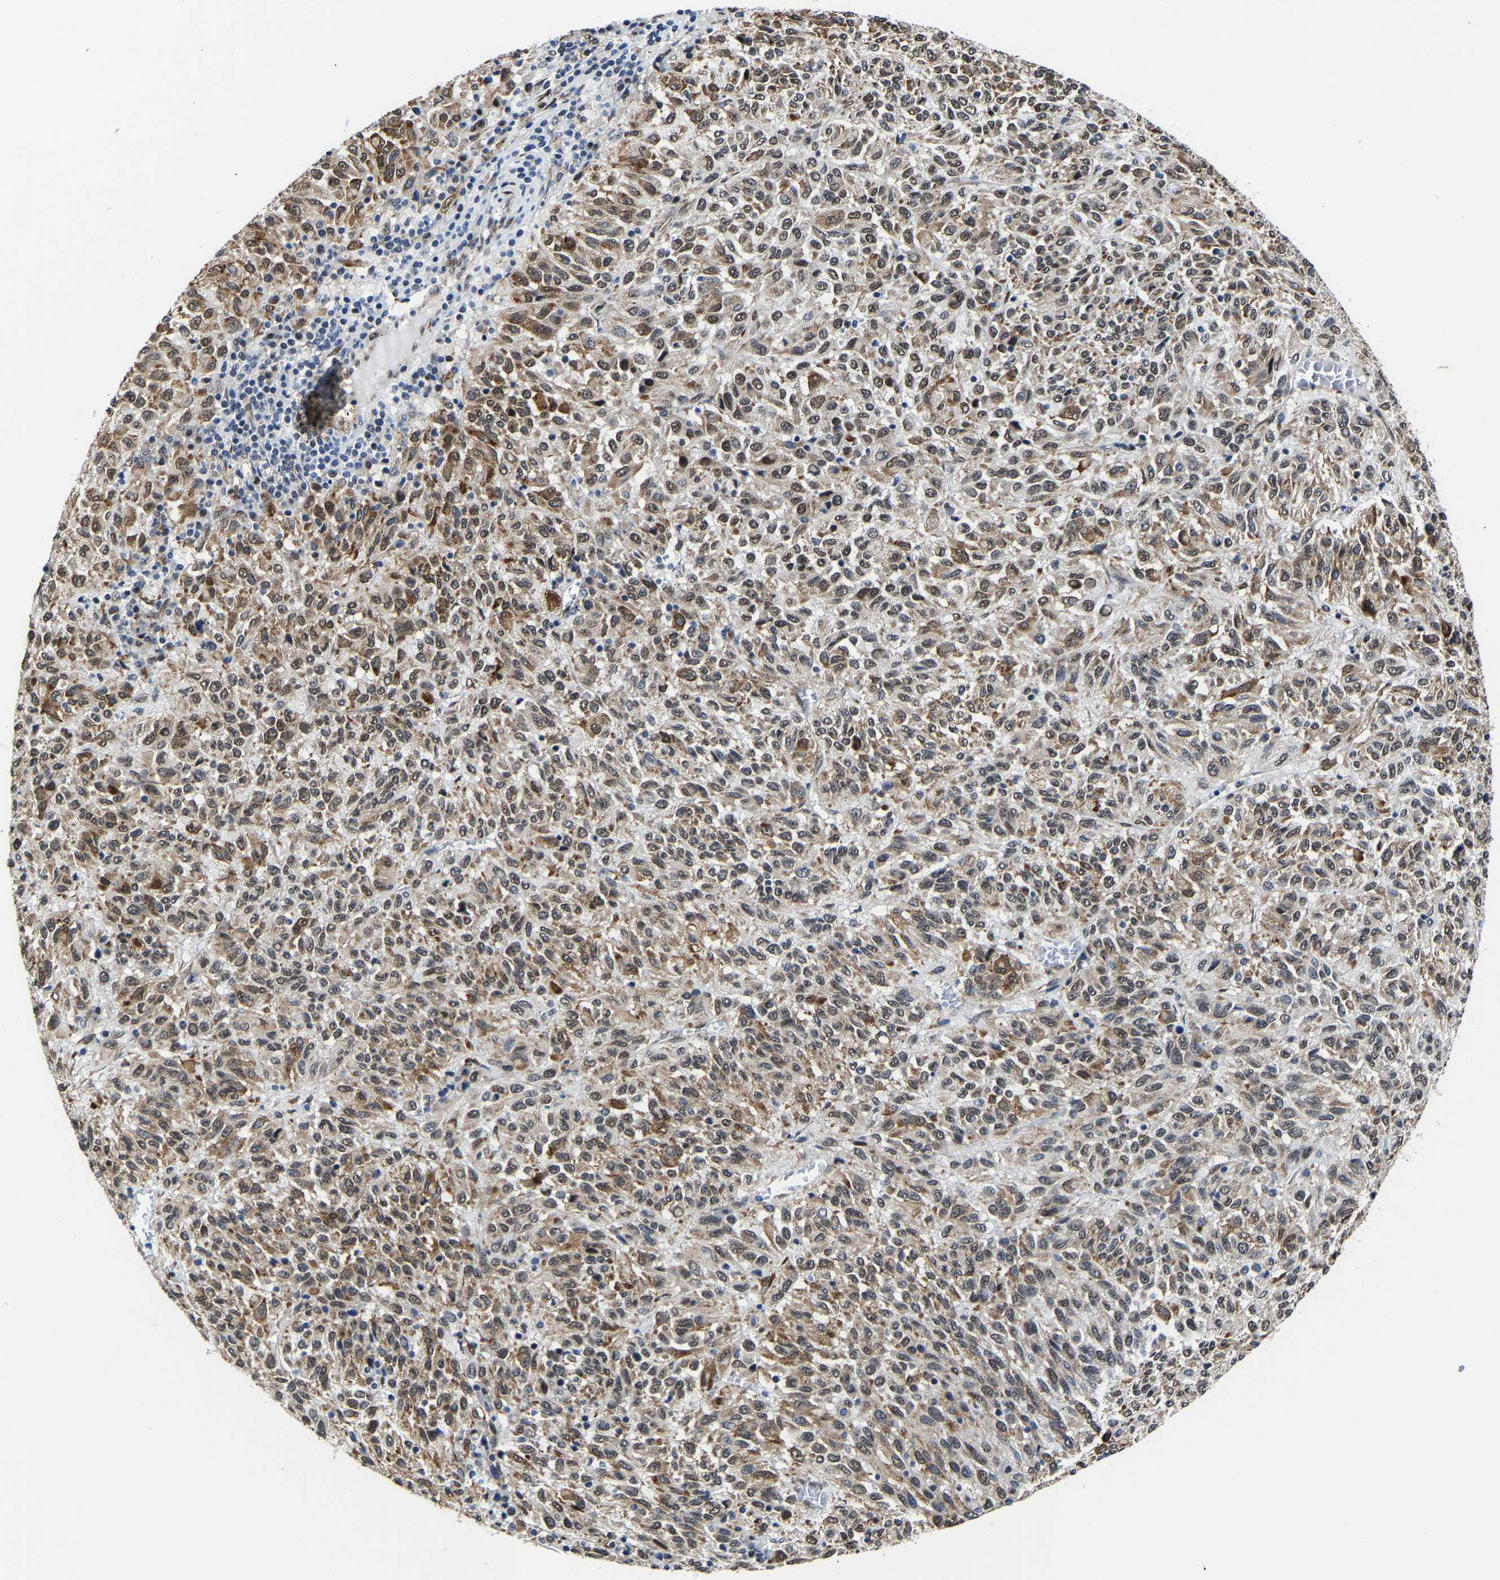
{"staining": {"intensity": "moderate", "quantity": ">75%", "location": "cytoplasmic/membranous,nuclear"}, "tissue": "melanoma", "cell_type": "Tumor cells", "image_type": "cancer", "snomed": [{"axis": "morphology", "description": "Malignant melanoma, Metastatic site"}, {"axis": "topography", "description": "Lung"}], "caption": "Protein expression analysis of human melanoma reveals moderate cytoplasmic/membranous and nuclear expression in approximately >75% of tumor cells. (DAB (3,3'-diaminobenzidine) IHC, brown staining for protein, blue staining for nuclei).", "gene": "METTL1", "patient": {"sex": "male", "age": 64}}